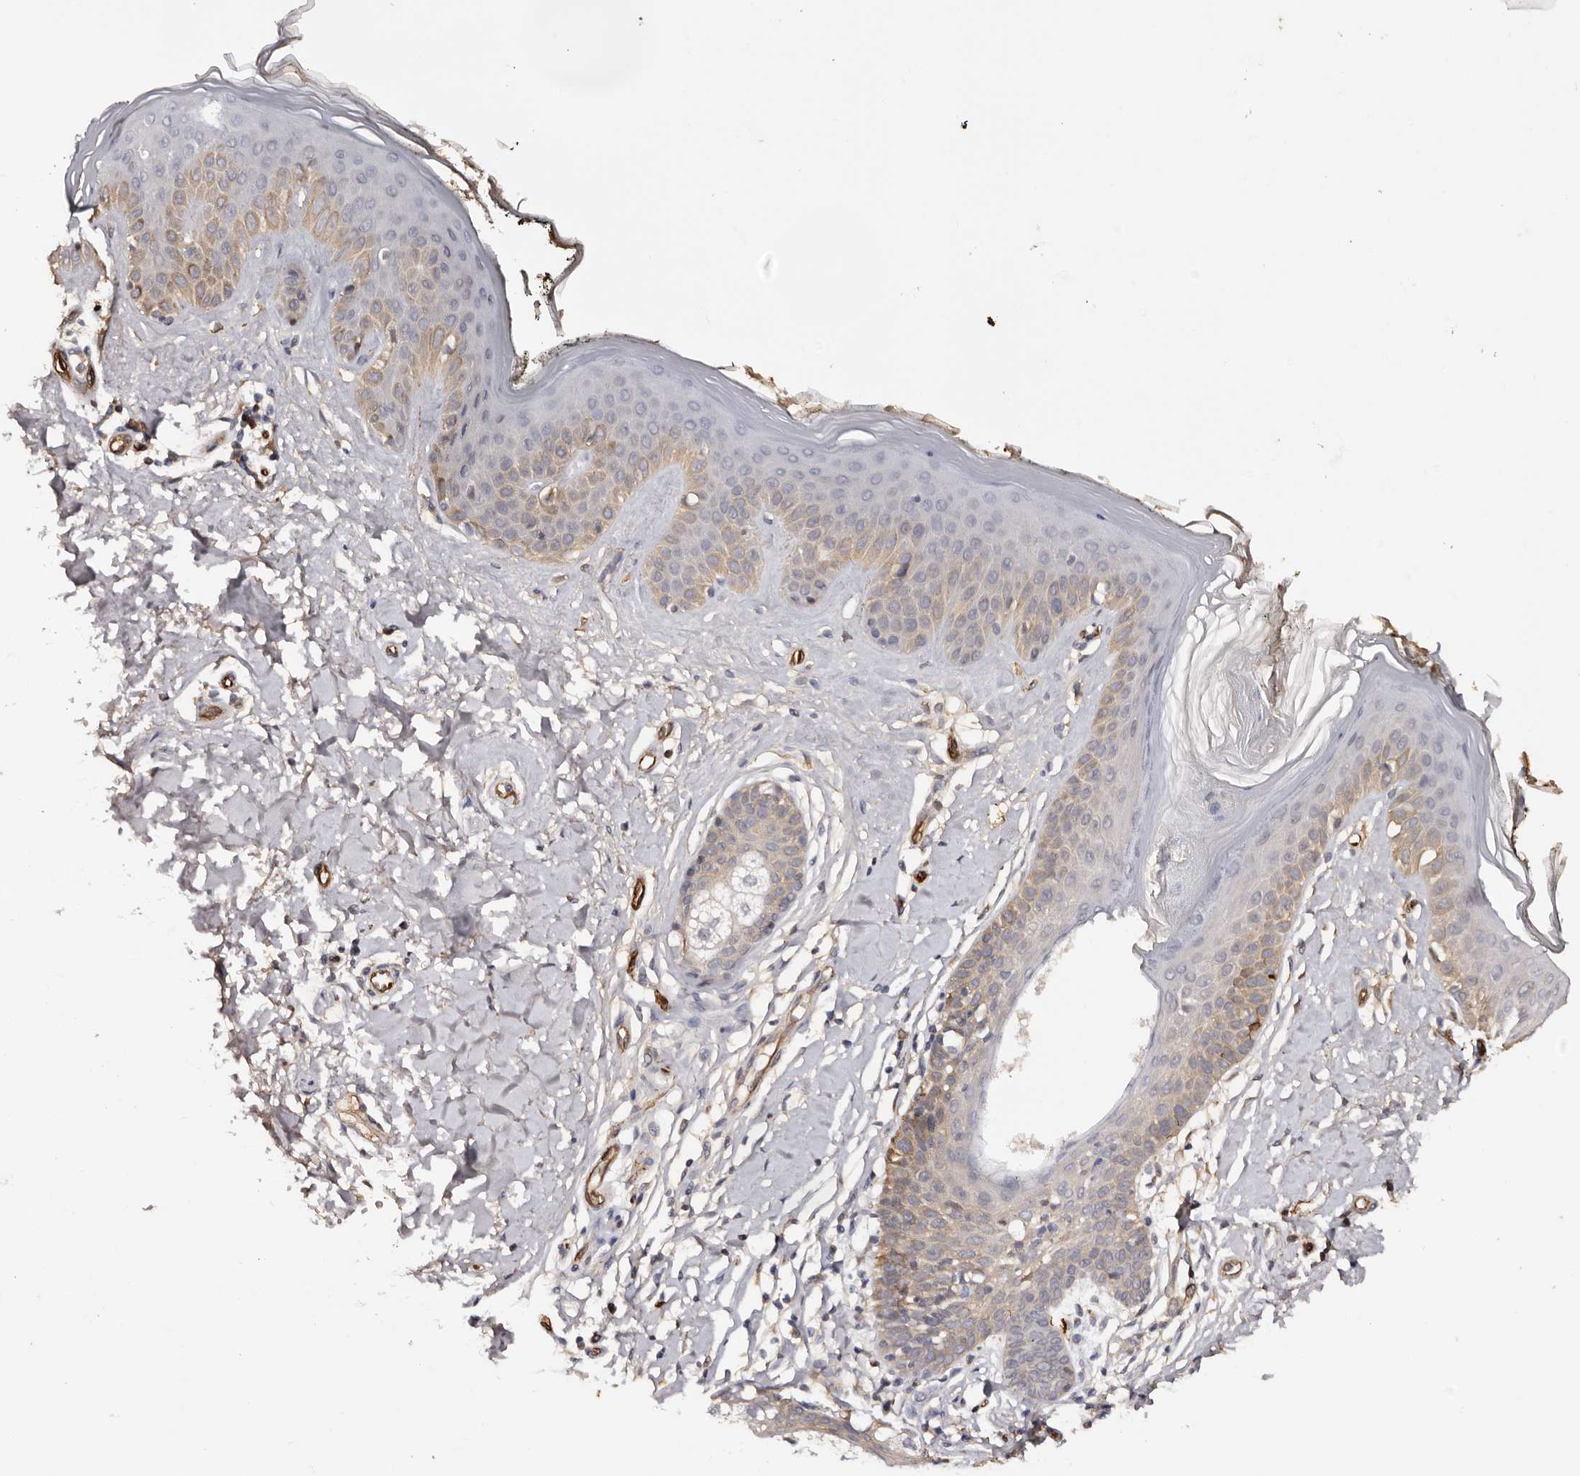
{"staining": {"intensity": "negative", "quantity": "none", "location": "none"}, "tissue": "skin", "cell_type": "Fibroblasts", "image_type": "normal", "snomed": [{"axis": "morphology", "description": "Normal tissue, NOS"}, {"axis": "topography", "description": "Skin"}], "caption": "Immunohistochemical staining of benign human skin demonstrates no significant staining in fibroblasts.", "gene": "ZNF557", "patient": {"sex": "female", "age": 64}}